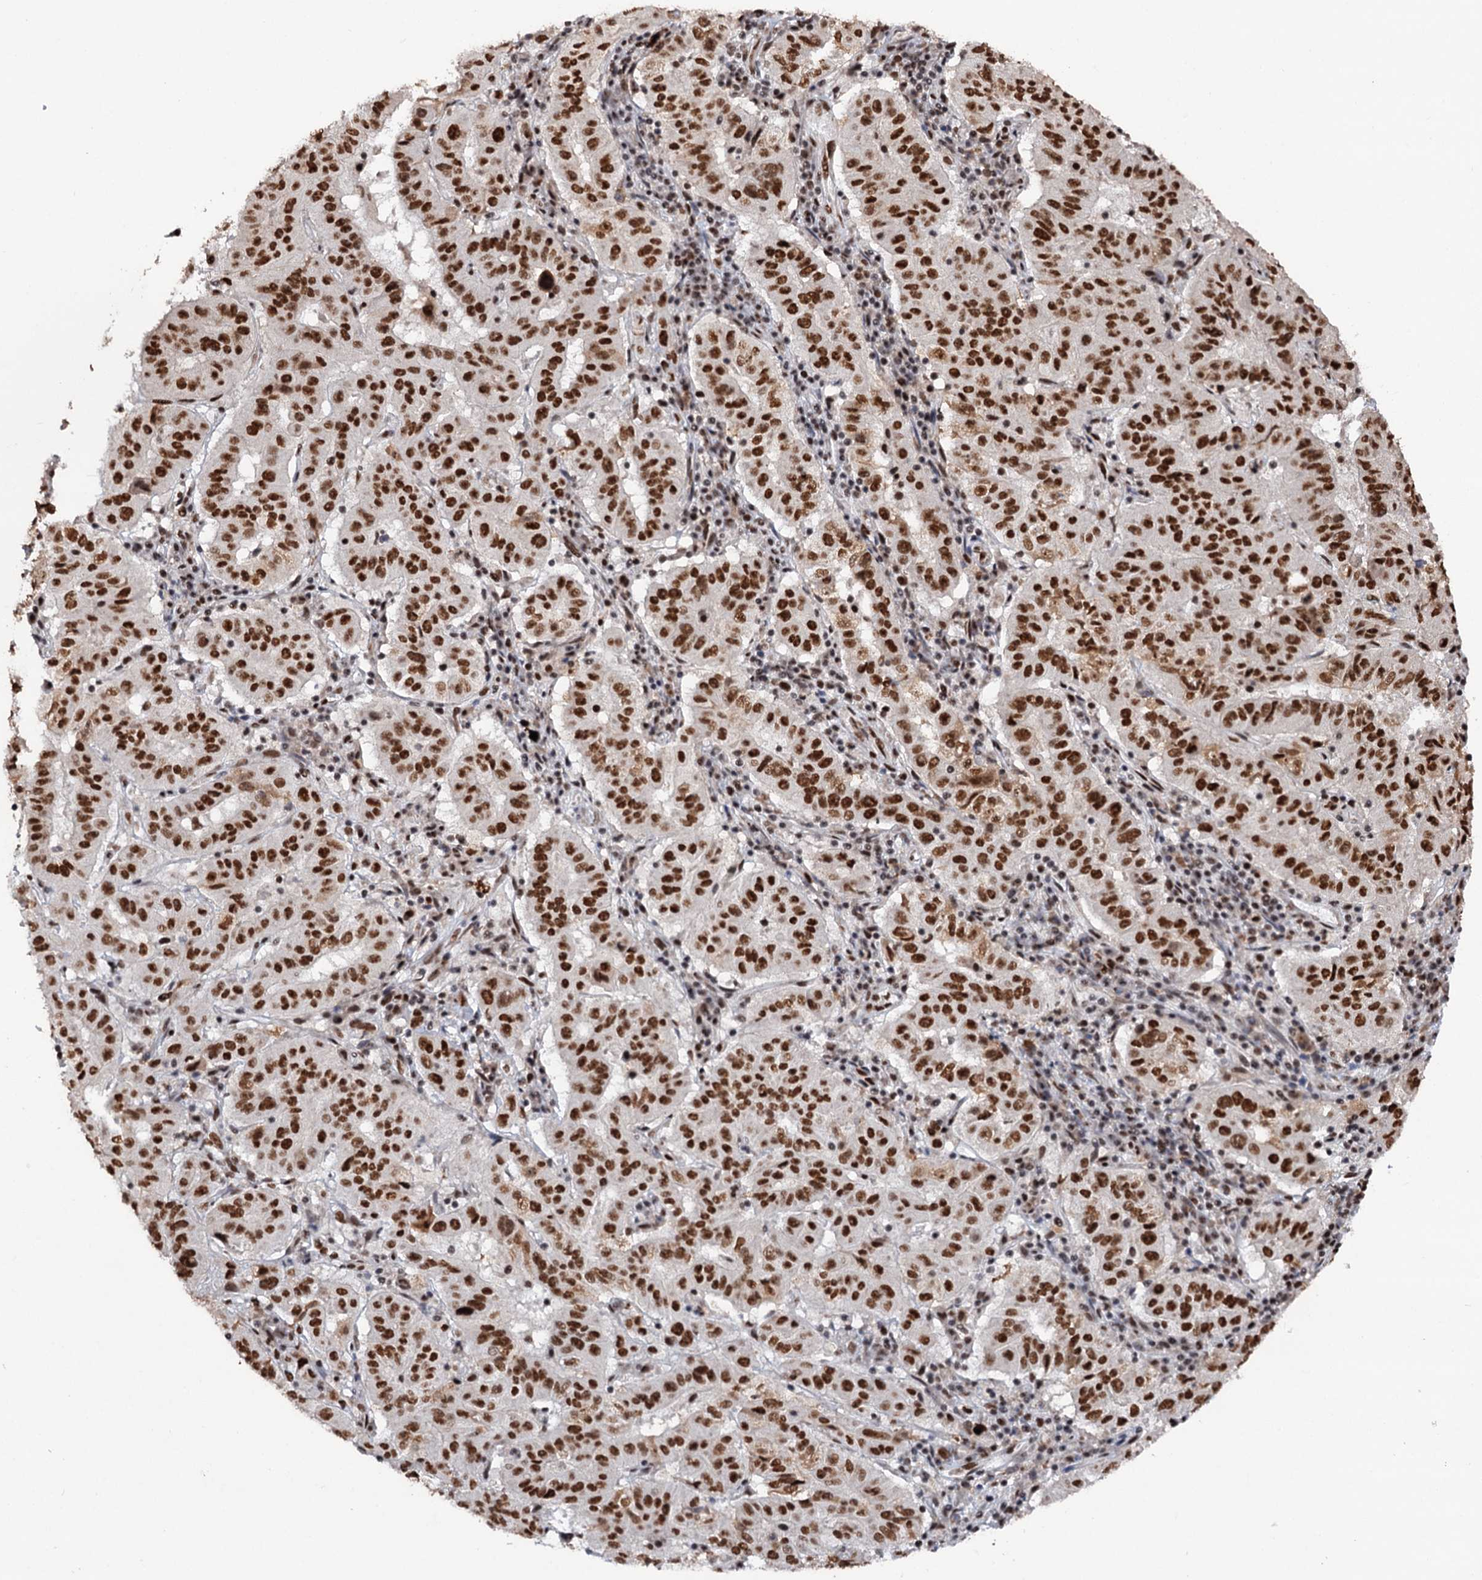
{"staining": {"intensity": "strong", "quantity": ">75%", "location": "nuclear"}, "tissue": "pancreatic cancer", "cell_type": "Tumor cells", "image_type": "cancer", "snomed": [{"axis": "morphology", "description": "Adenocarcinoma, NOS"}, {"axis": "topography", "description": "Pancreas"}], "caption": "IHC histopathology image of neoplastic tissue: adenocarcinoma (pancreatic) stained using immunohistochemistry (IHC) demonstrates high levels of strong protein expression localized specifically in the nuclear of tumor cells, appearing as a nuclear brown color.", "gene": "MATR3", "patient": {"sex": "male", "age": 63}}